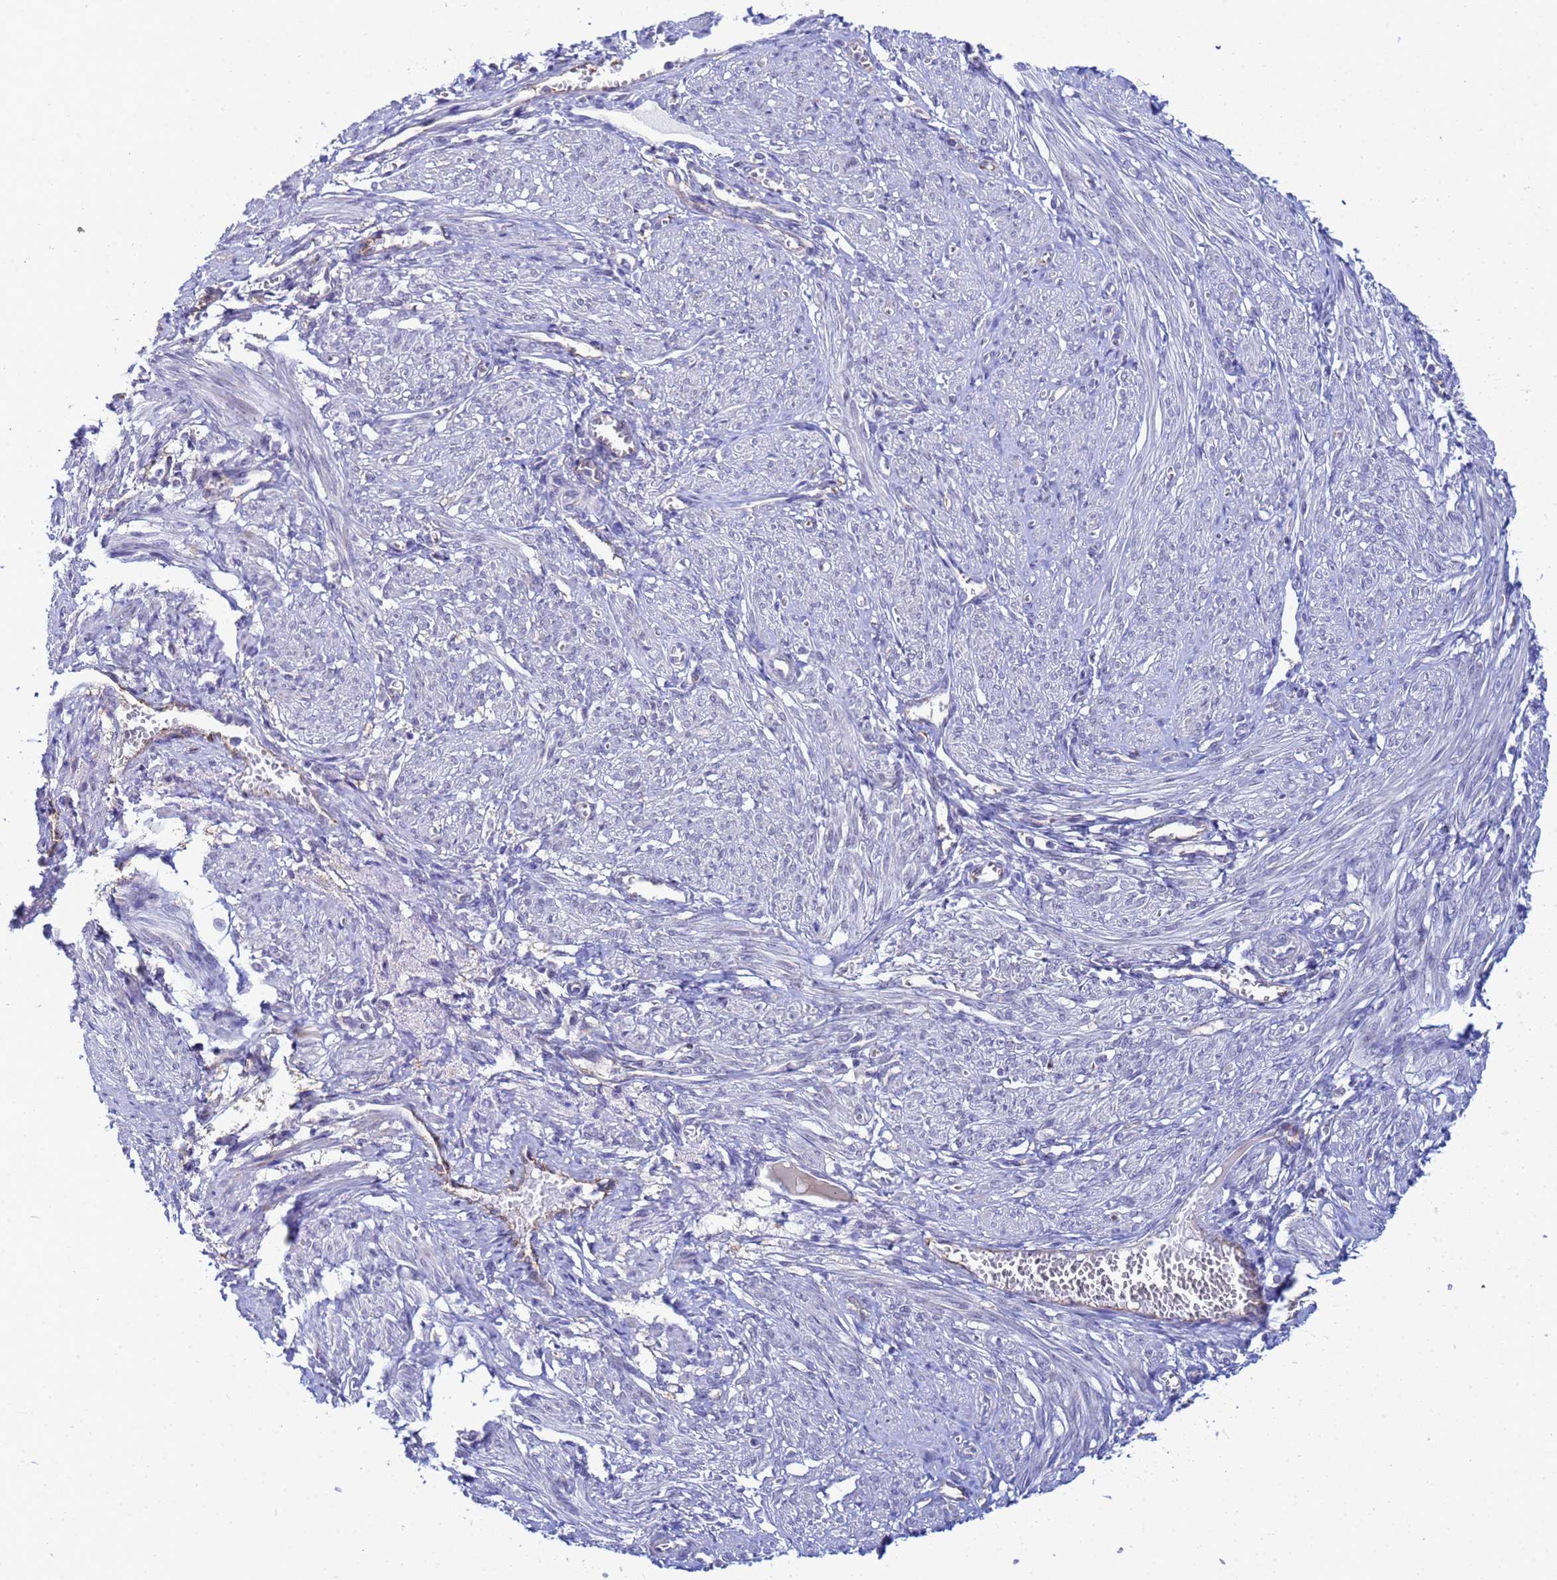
{"staining": {"intensity": "weak", "quantity": "25%-75%", "location": "cytoplasmic/membranous"}, "tissue": "smooth muscle", "cell_type": "Smooth muscle cells", "image_type": "normal", "snomed": [{"axis": "morphology", "description": "Normal tissue, NOS"}, {"axis": "topography", "description": "Smooth muscle"}], "caption": "The immunohistochemical stain labels weak cytoplasmic/membranous expression in smooth muscle cells of benign smooth muscle.", "gene": "SLC25A37", "patient": {"sex": "female", "age": 39}}